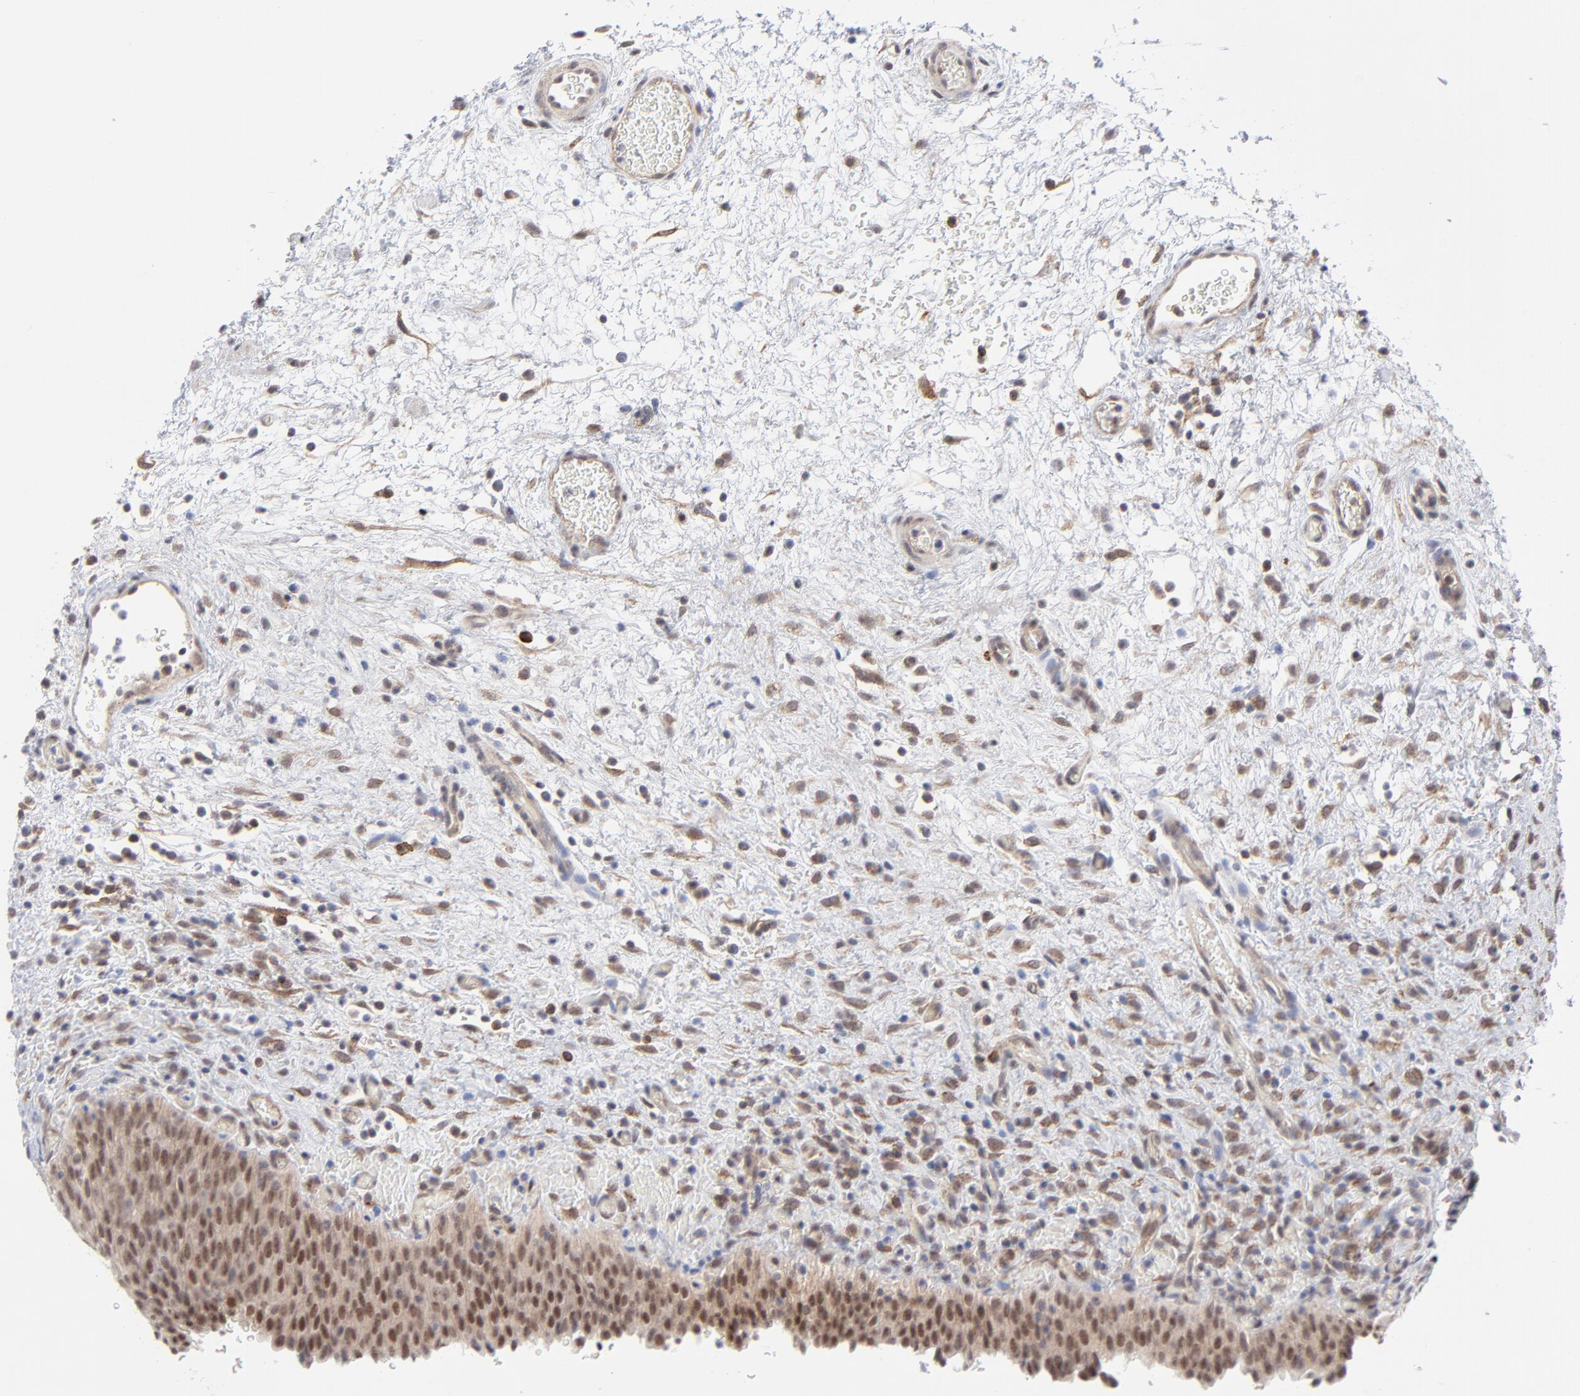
{"staining": {"intensity": "moderate", "quantity": ">75%", "location": "cytoplasmic/membranous,nuclear"}, "tissue": "urinary bladder", "cell_type": "Urothelial cells", "image_type": "normal", "snomed": [{"axis": "morphology", "description": "Normal tissue, NOS"}, {"axis": "topography", "description": "Urinary bladder"}], "caption": "Immunohistochemical staining of normal urinary bladder shows moderate cytoplasmic/membranous,nuclear protein staining in approximately >75% of urothelial cells. (Stains: DAB (3,3'-diaminobenzidine) in brown, nuclei in blue, Microscopy: brightfield microscopy at high magnification).", "gene": "NBN", "patient": {"sex": "male", "age": 51}}